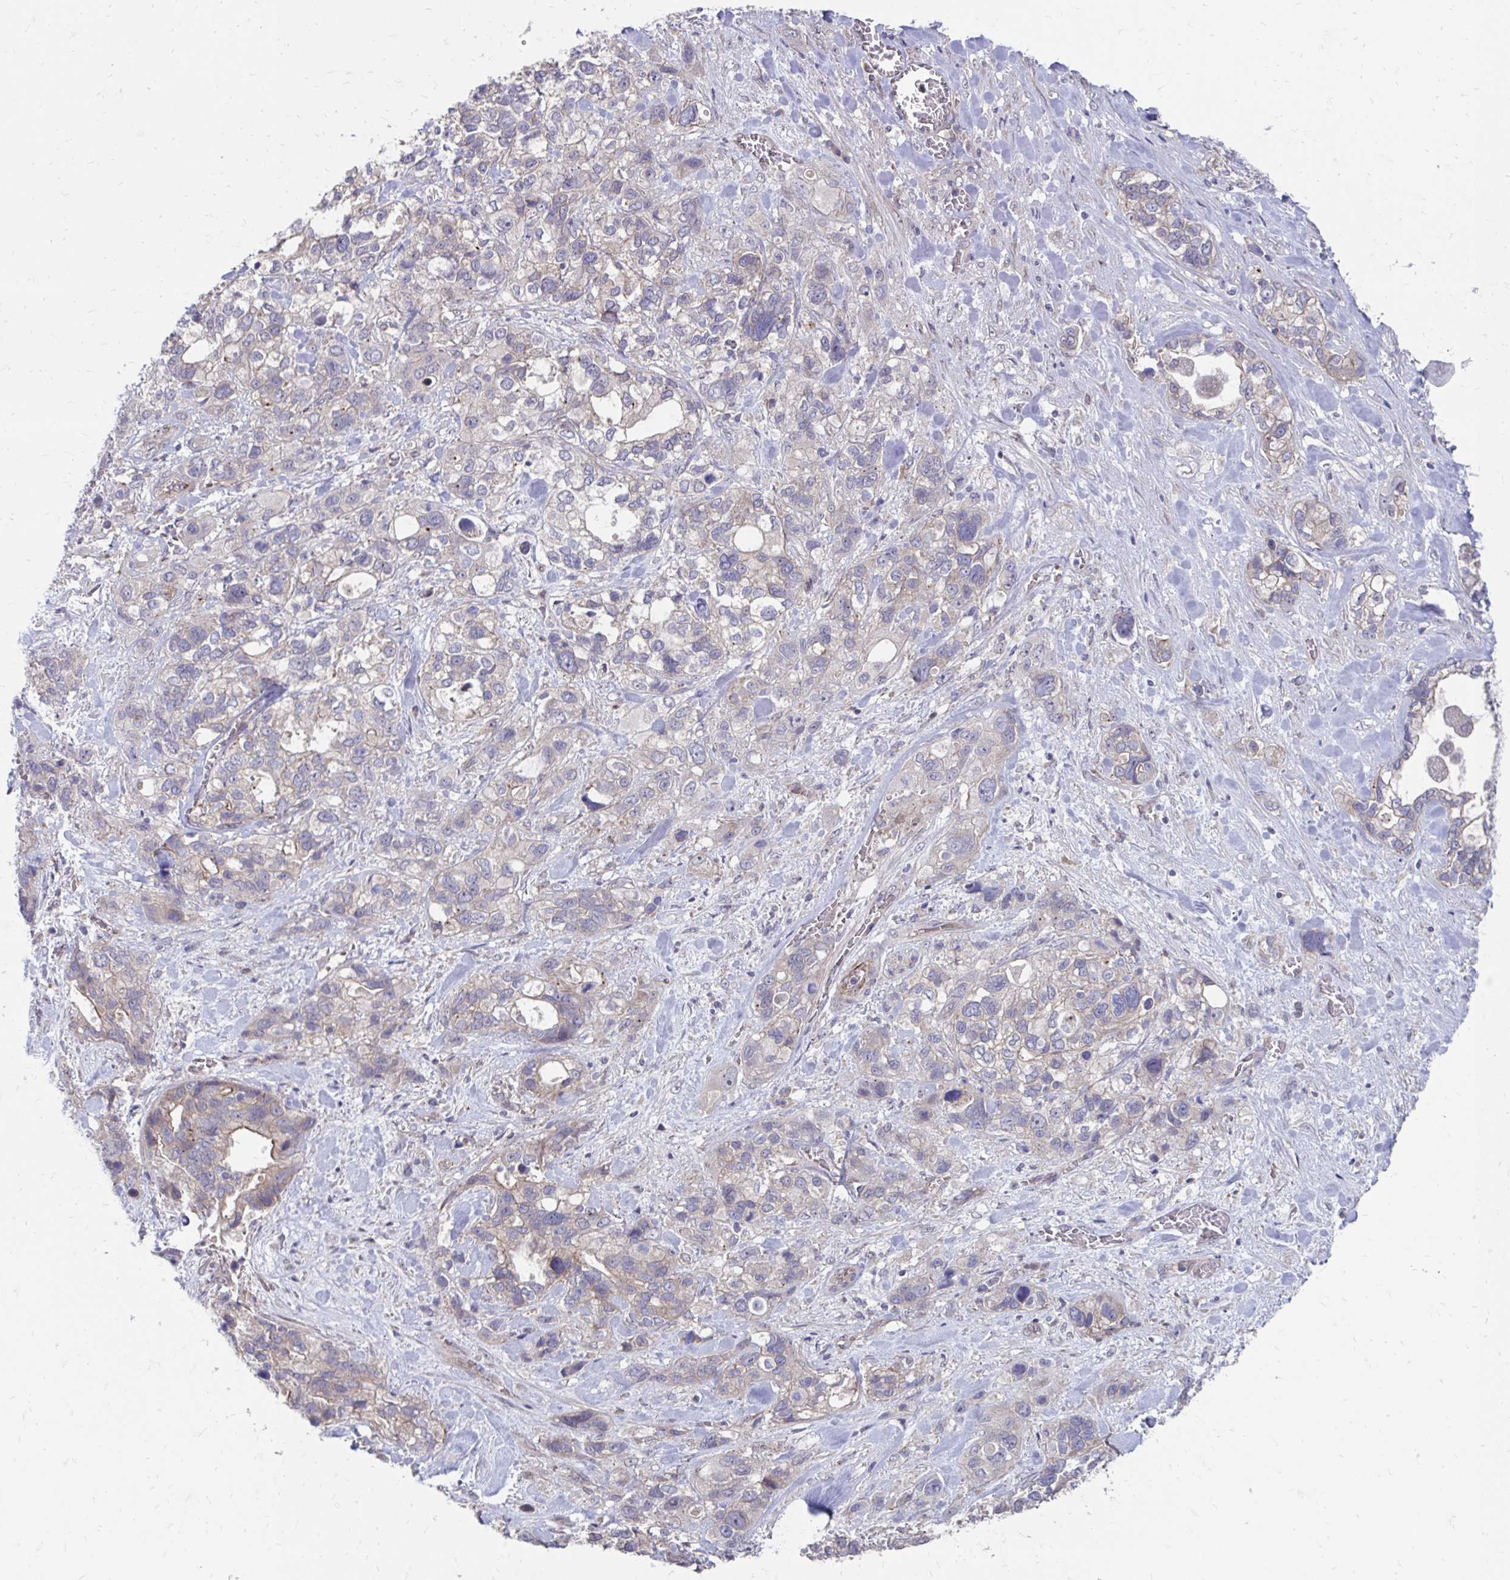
{"staining": {"intensity": "moderate", "quantity": "<25%", "location": "cytoplasmic/membranous"}, "tissue": "stomach cancer", "cell_type": "Tumor cells", "image_type": "cancer", "snomed": [{"axis": "morphology", "description": "Adenocarcinoma, NOS"}, {"axis": "topography", "description": "Stomach, upper"}], "caption": "Brown immunohistochemical staining in stomach adenocarcinoma displays moderate cytoplasmic/membranous staining in approximately <25% of tumor cells.", "gene": "ITPR2", "patient": {"sex": "female", "age": 81}}